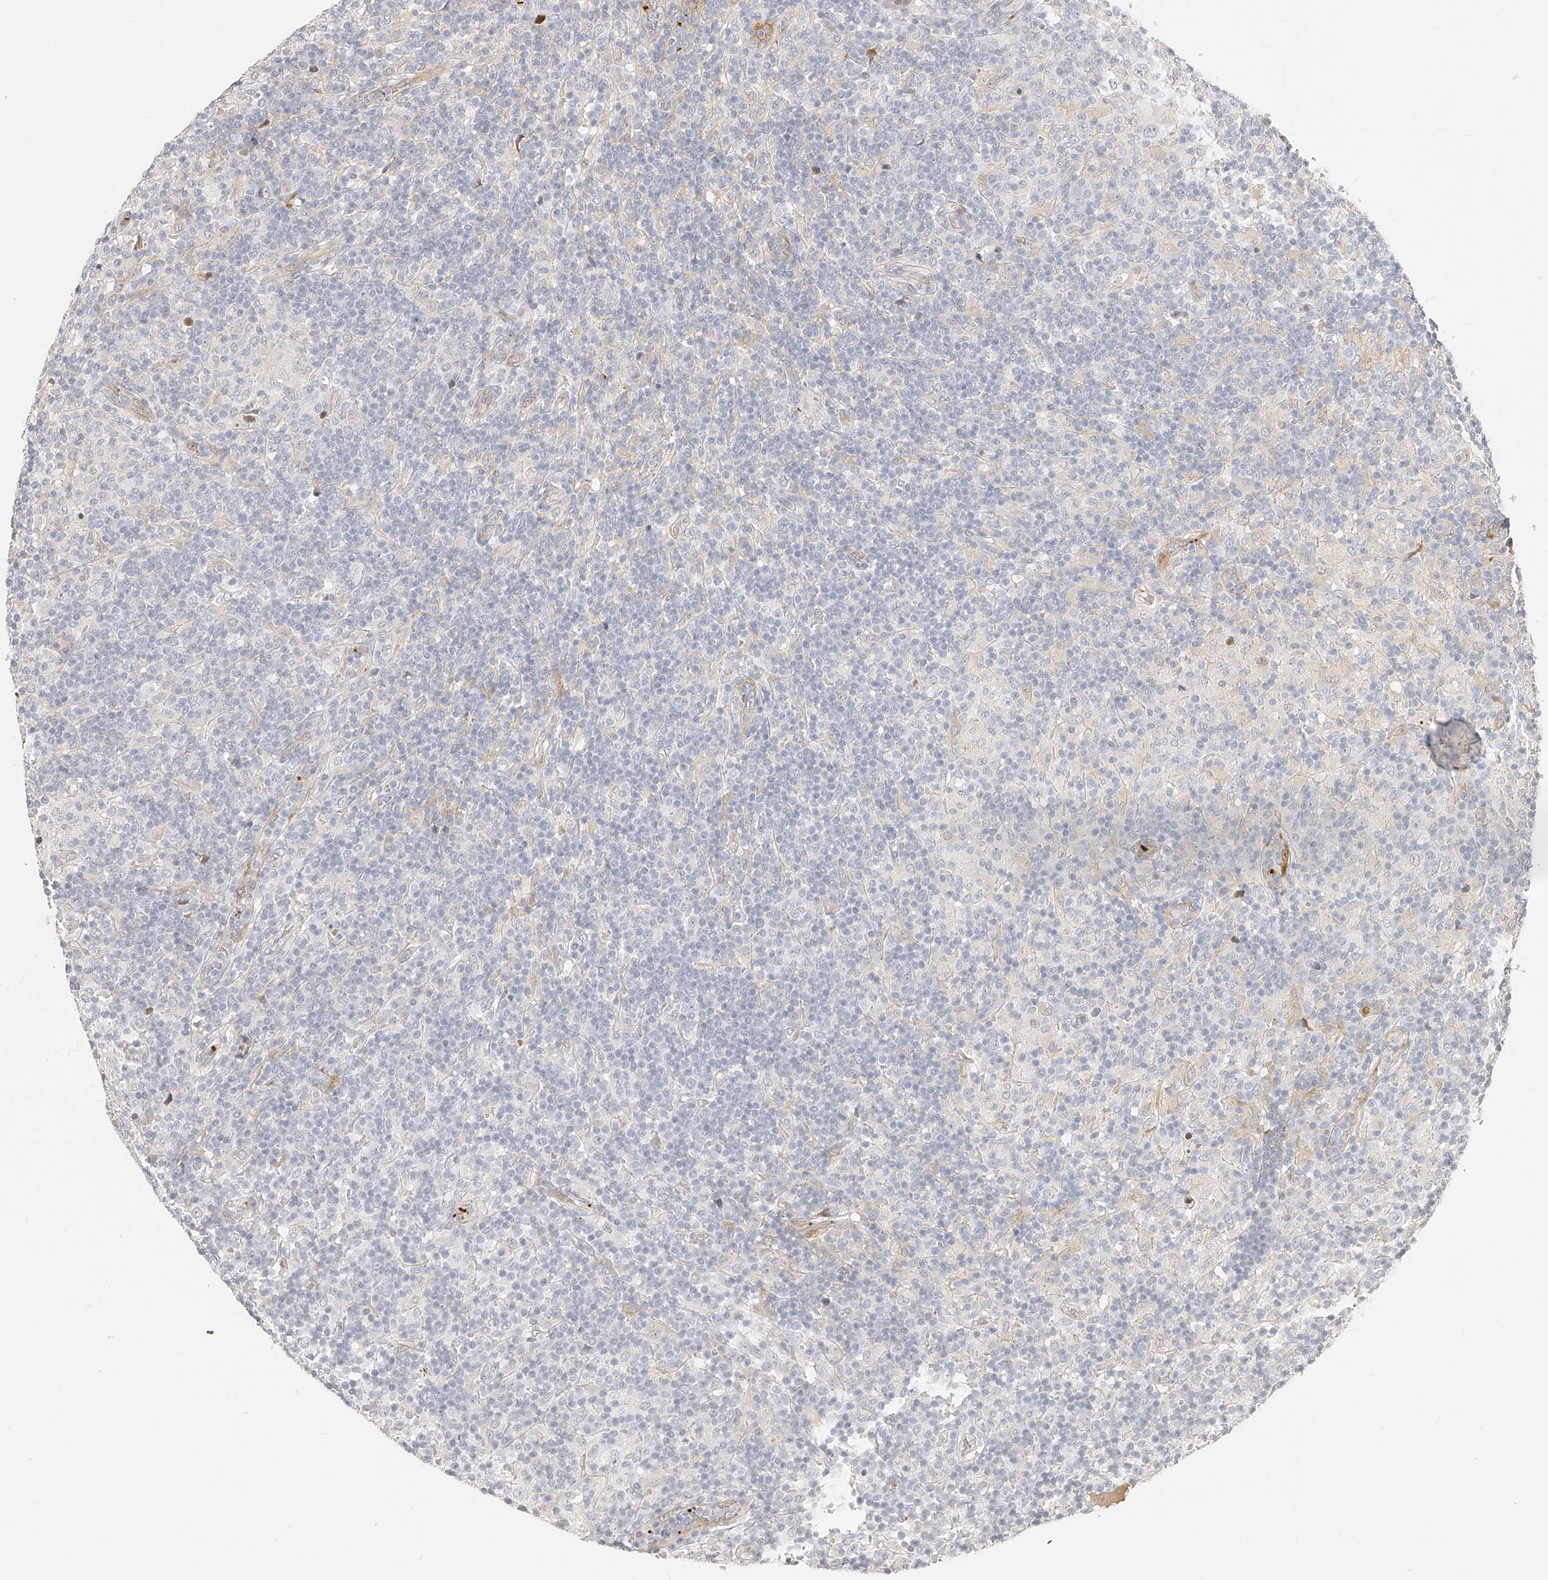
{"staining": {"intensity": "weak", "quantity": "<25%", "location": "cytoplasmic/membranous"}, "tissue": "lymphoma", "cell_type": "Tumor cells", "image_type": "cancer", "snomed": [{"axis": "morphology", "description": "Hodgkin's disease, NOS"}, {"axis": "topography", "description": "Lymph node"}], "caption": "High power microscopy histopathology image of an immunohistochemistry (IHC) image of lymphoma, revealing no significant staining in tumor cells.", "gene": "ITGB3", "patient": {"sex": "male", "age": 70}}